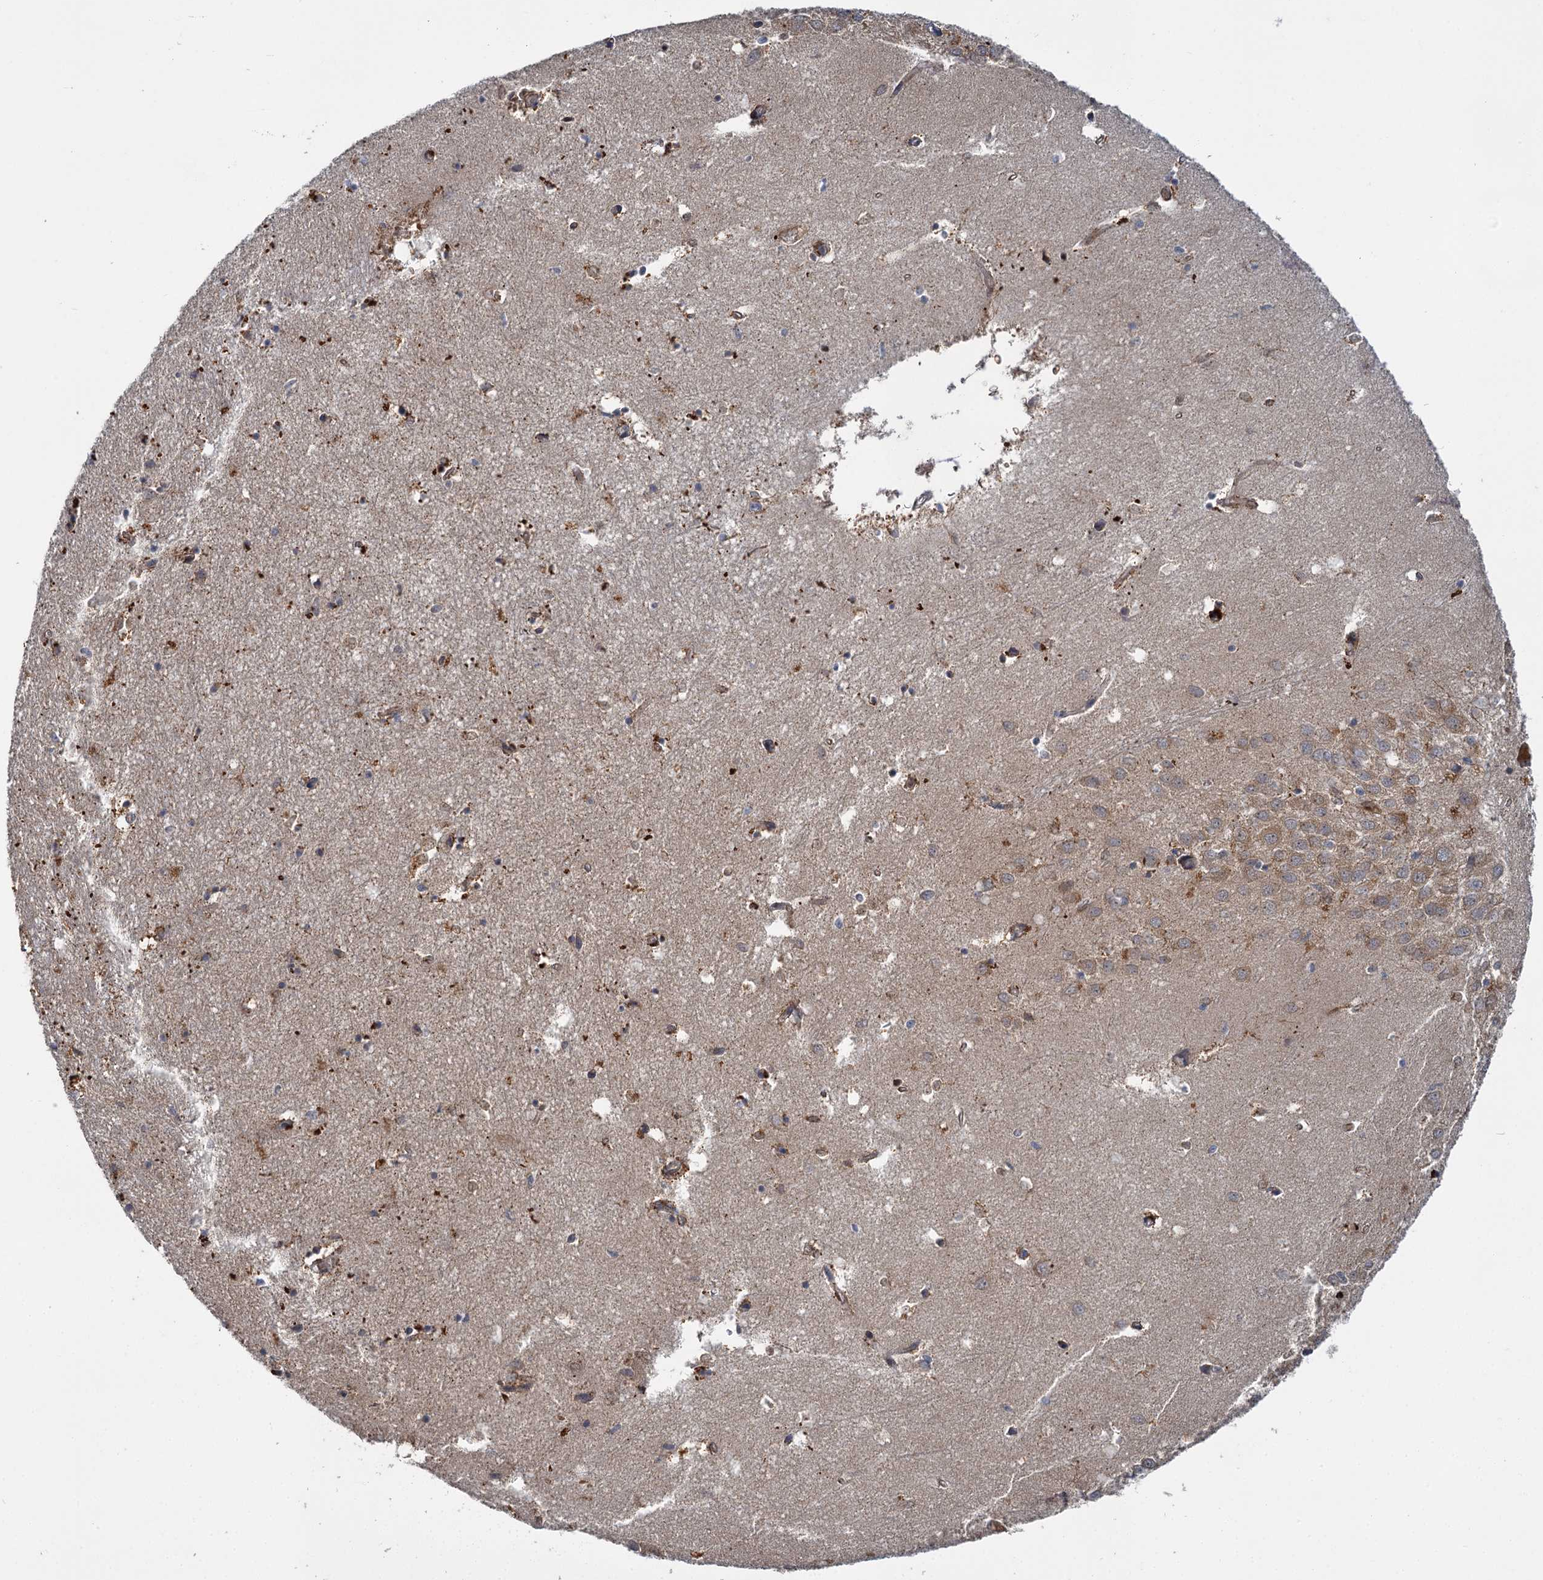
{"staining": {"intensity": "moderate", "quantity": "<25%", "location": "cytoplasmic/membranous"}, "tissue": "hippocampus", "cell_type": "Glial cells", "image_type": "normal", "snomed": [{"axis": "morphology", "description": "Normal tissue, NOS"}, {"axis": "topography", "description": "Hippocampus"}], "caption": "Immunohistochemical staining of benign human hippocampus displays moderate cytoplasmic/membranous protein positivity in approximately <25% of glial cells. (Stains: DAB (3,3'-diaminobenzidine) in brown, nuclei in blue, Microscopy: brightfield microscopy at high magnification).", "gene": "APBA2", "patient": {"sex": "female", "age": 64}}